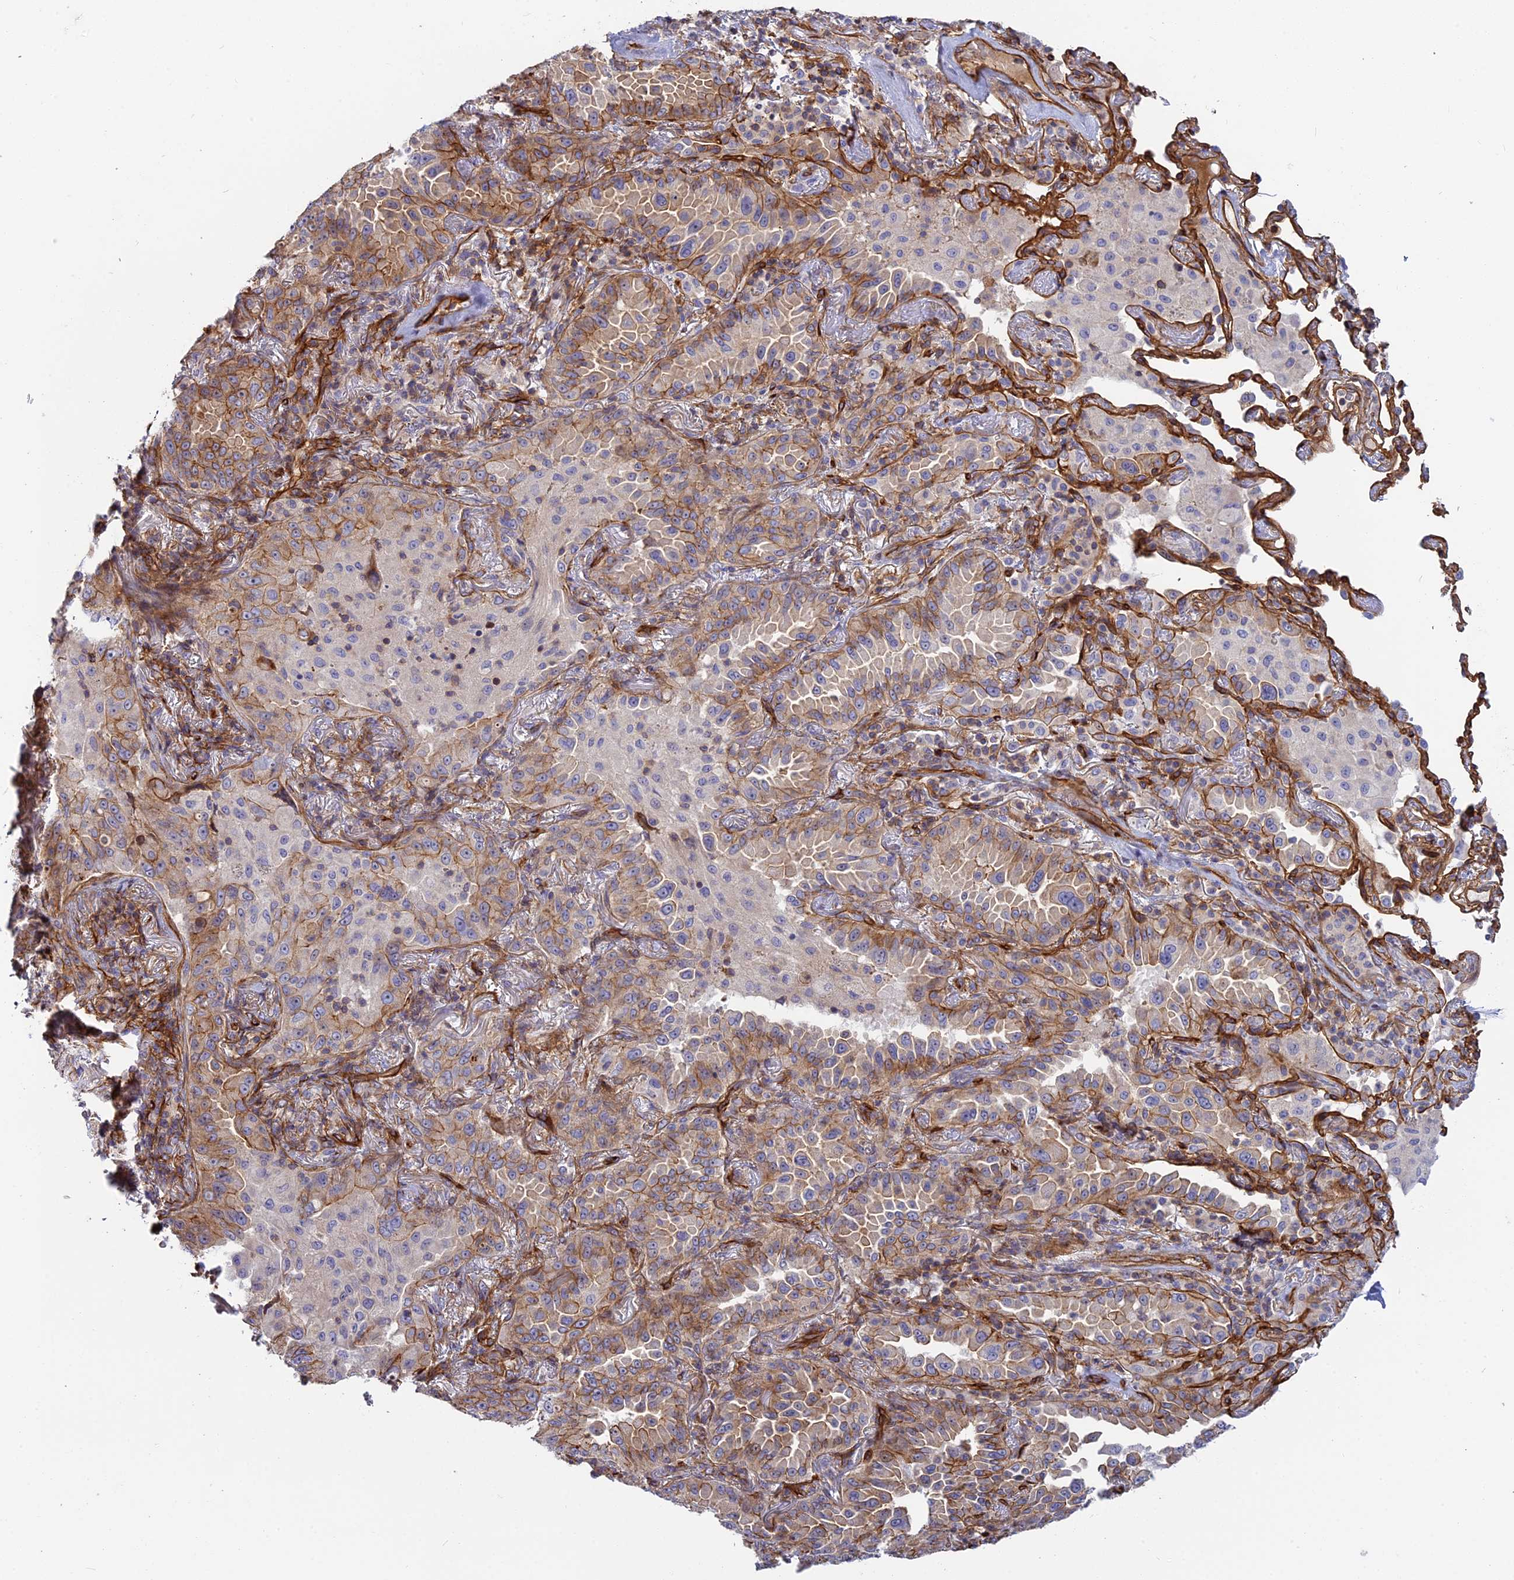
{"staining": {"intensity": "moderate", "quantity": ">75%", "location": "cytoplasmic/membranous"}, "tissue": "lung cancer", "cell_type": "Tumor cells", "image_type": "cancer", "snomed": [{"axis": "morphology", "description": "Adenocarcinoma, NOS"}, {"axis": "topography", "description": "Lung"}], "caption": "The photomicrograph reveals a brown stain indicating the presence of a protein in the cytoplasmic/membranous of tumor cells in adenocarcinoma (lung).", "gene": "CNBD2", "patient": {"sex": "female", "age": 69}}